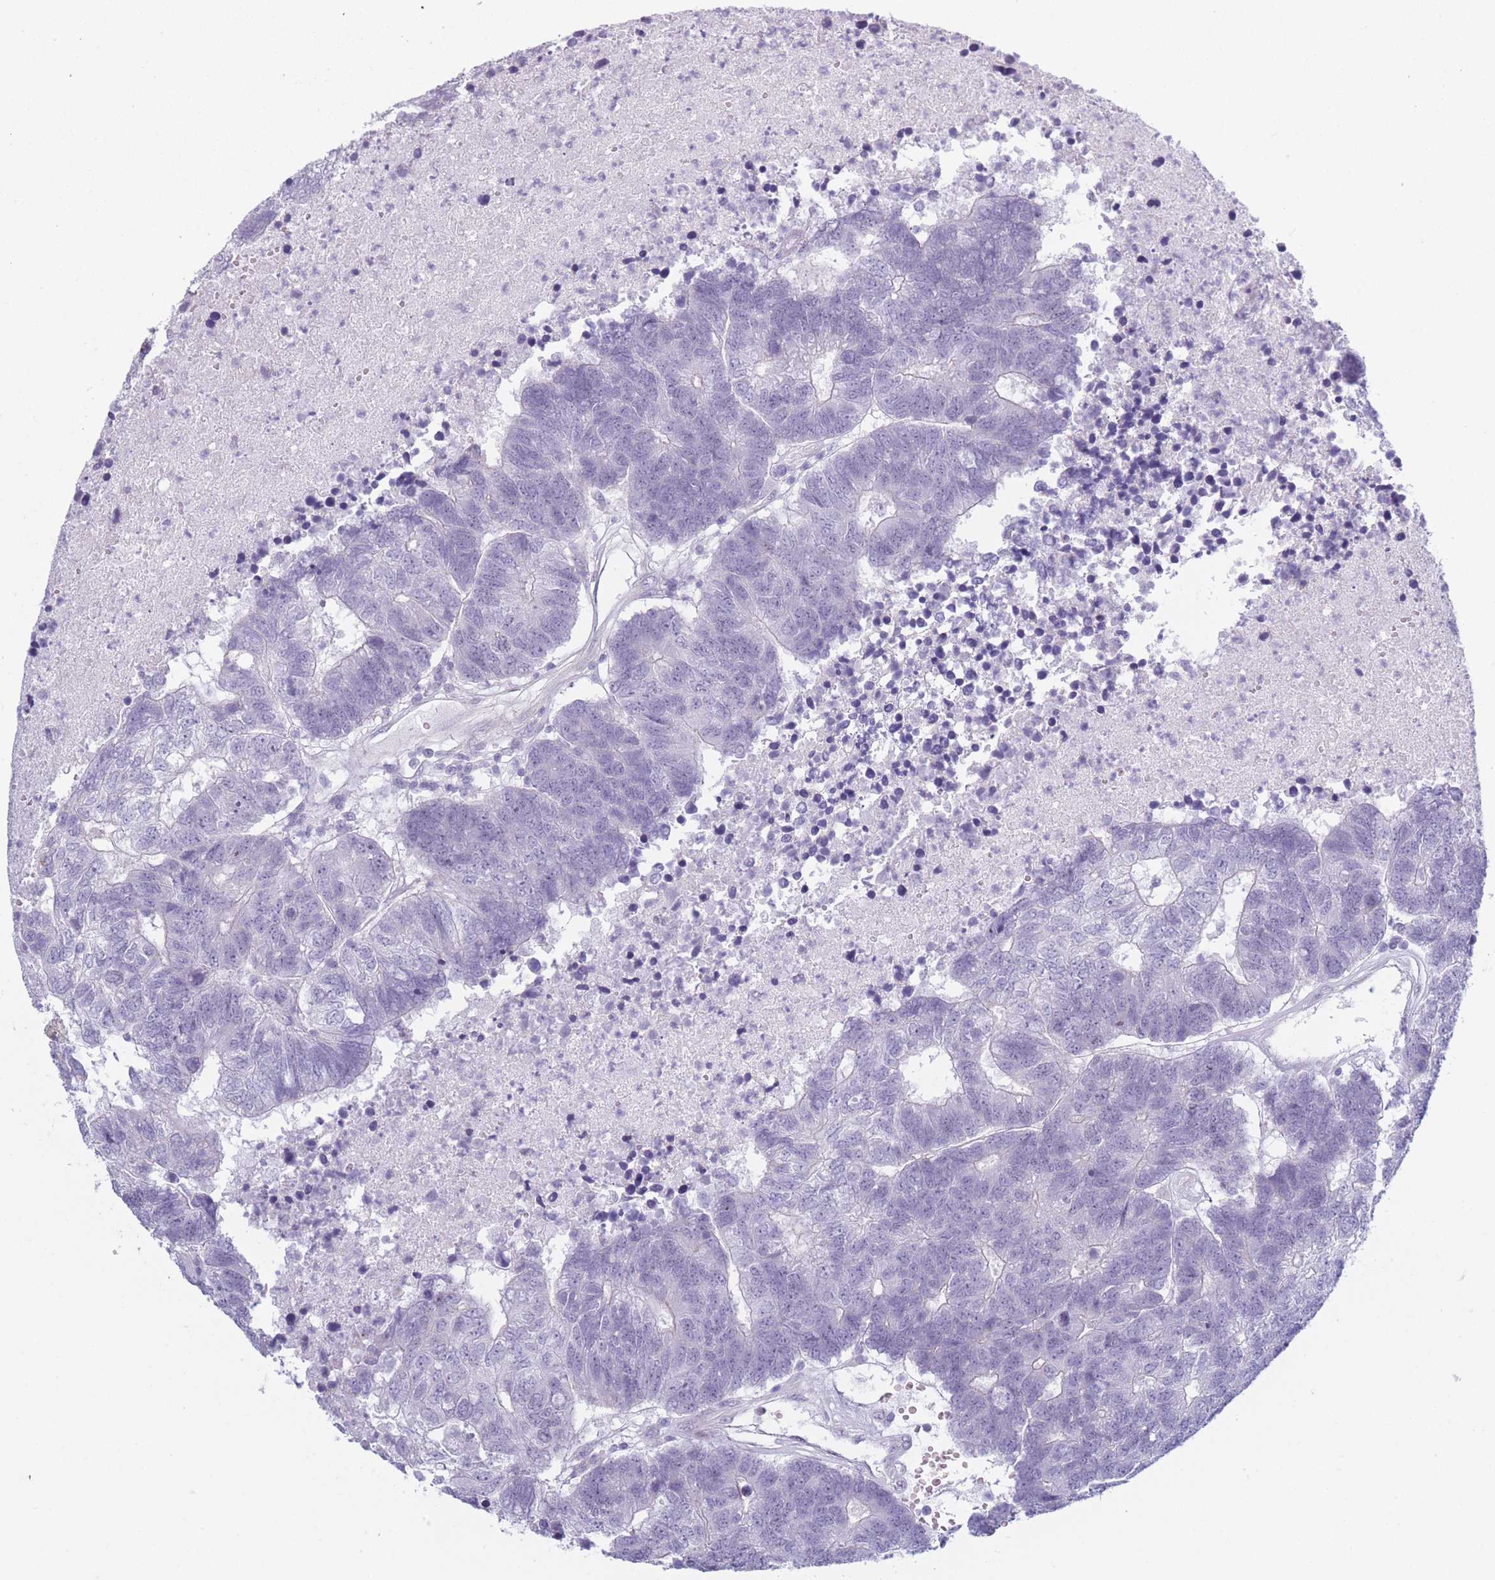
{"staining": {"intensity": "negative", "quantity": "none", "location": "none"}, "tissue": "colorectal cancer", "cell_type": "Tumor cells", "image_type": "cancer", "snomed": [{"axis": "morphology", "description": "Adenocarcinoma, NOS"}, {"axis": "topography", "description": "Colon"}], "caption": "The micrograph exhibits no significant positivity in tumor cells of colorectal cancer (adenocarcinoma).", "gene": "PLEKHG2", "patient": {"sex": "female", "age": 48}}